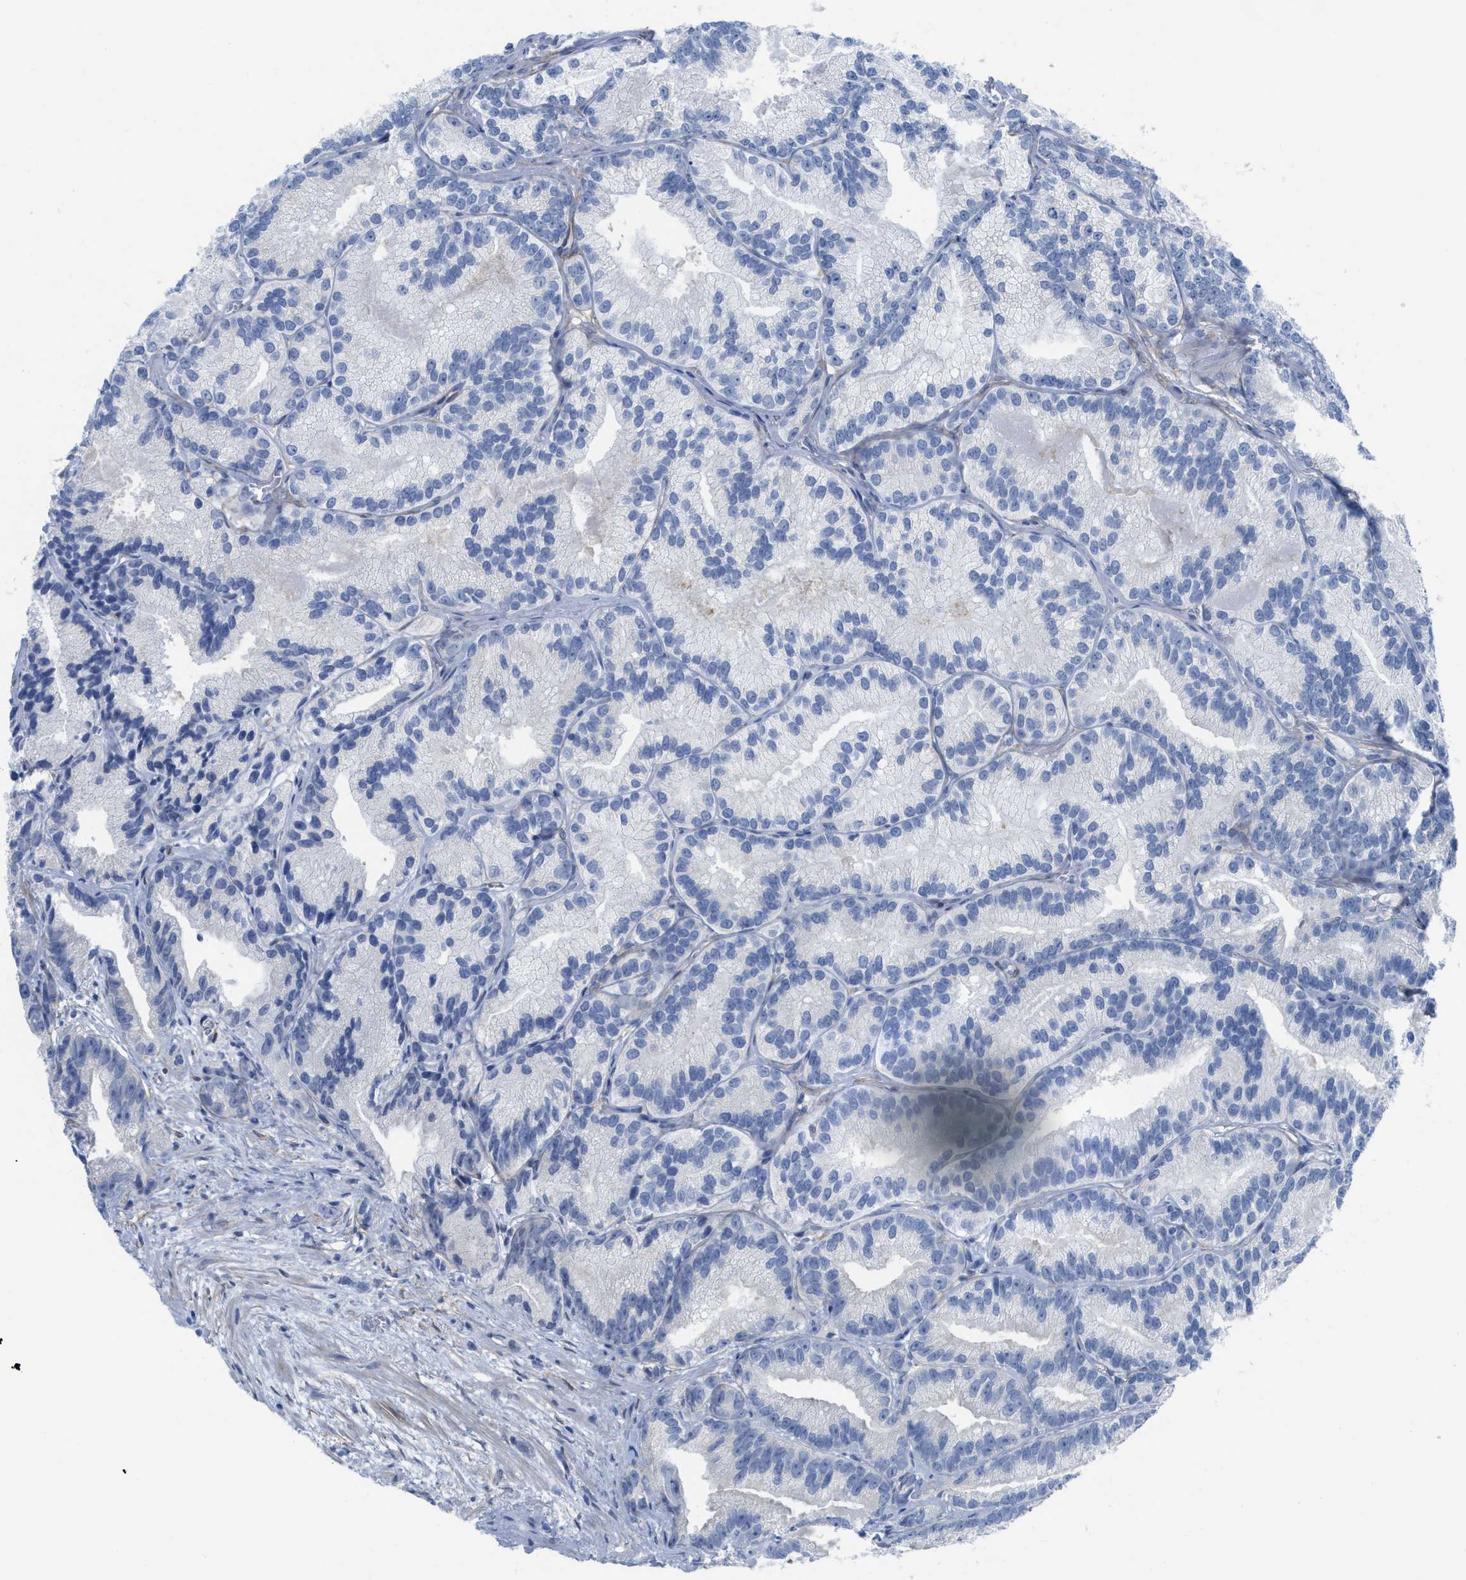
{"staining": {"intensity": "negative", "quantity": "none", "location": "none"}, "tissue": "prostate cancer", "cell_type": "Tumor cells", "image_type": "cancer", "snomed": [{"axis": "morphology", "description": "Adenocarcinoma, Low grade"}, {"axis": "topography", "description": "Prostate"}], "caption": "A high-resolution photomicrograph shows IHC staining of prostate cancer, which reveals no significant staining in tumor cells. The staining was performed using DAB to visualize the protein expression in brown, while the nuclei were stained in blue with hematoxylin (Magnification: 20x).", "gene": "TUB", "patient": {"sex": "male", "age": 89}}